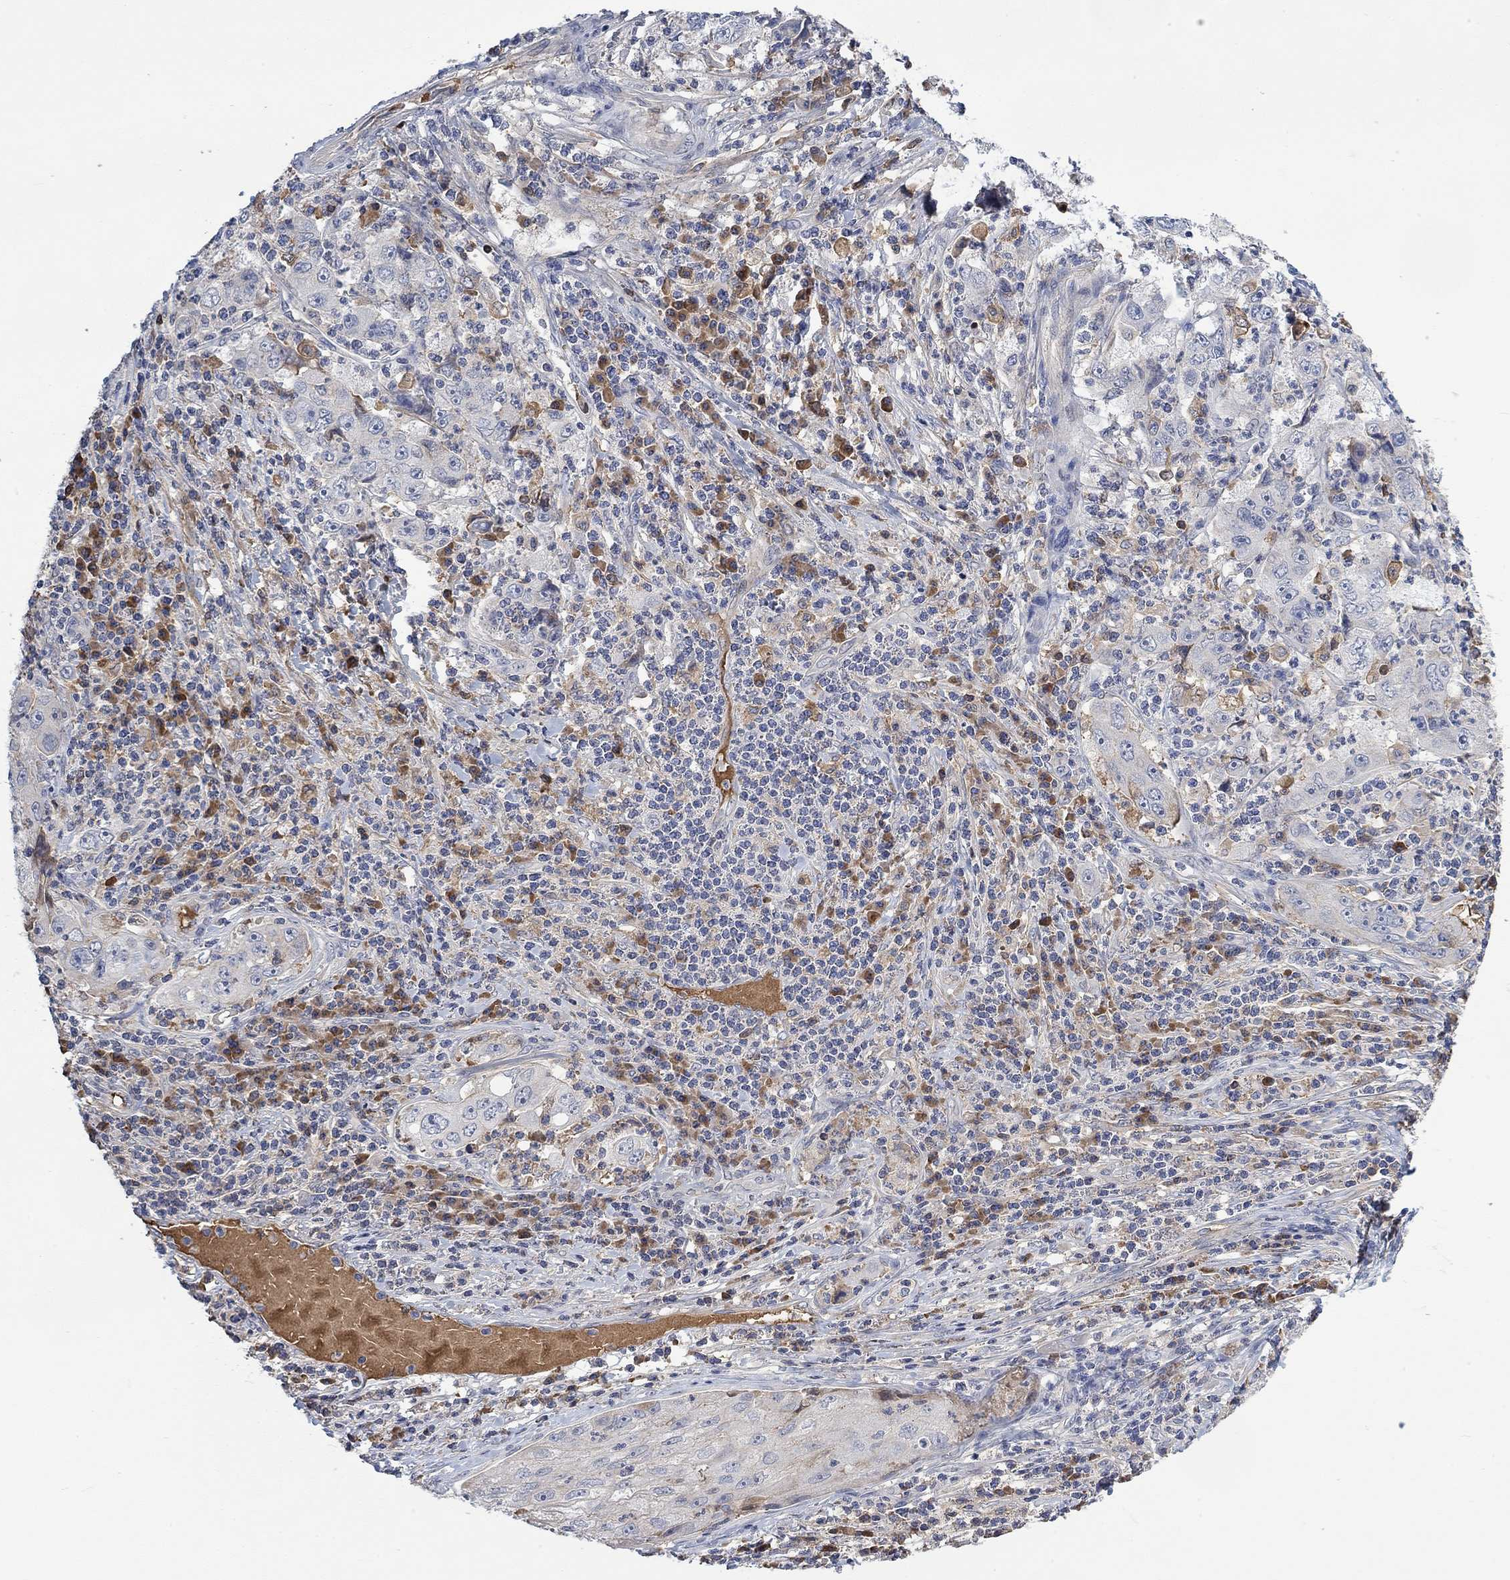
{"staining": {"intensity": "moderate", "quantity": "<25%", "location": "cytoplasmic/membranous"}, "tissue": "cervical cancer", "cell_type": "Tumor cells", "image_type": "cancer", "snomed": [{"axis": "morphology", "description": "Squamous cell carcinoma, NOS"}, {"axis": "topography", "description": "Cervix"}], "caption": "Cervical cancer (squamous cell carcinoma) tissue reveals moderate cytoplasmic/membranous positivity in about <25% of tumor cells", "gene": "MSTN", "patient": {"sex": "female", "age": 36}}